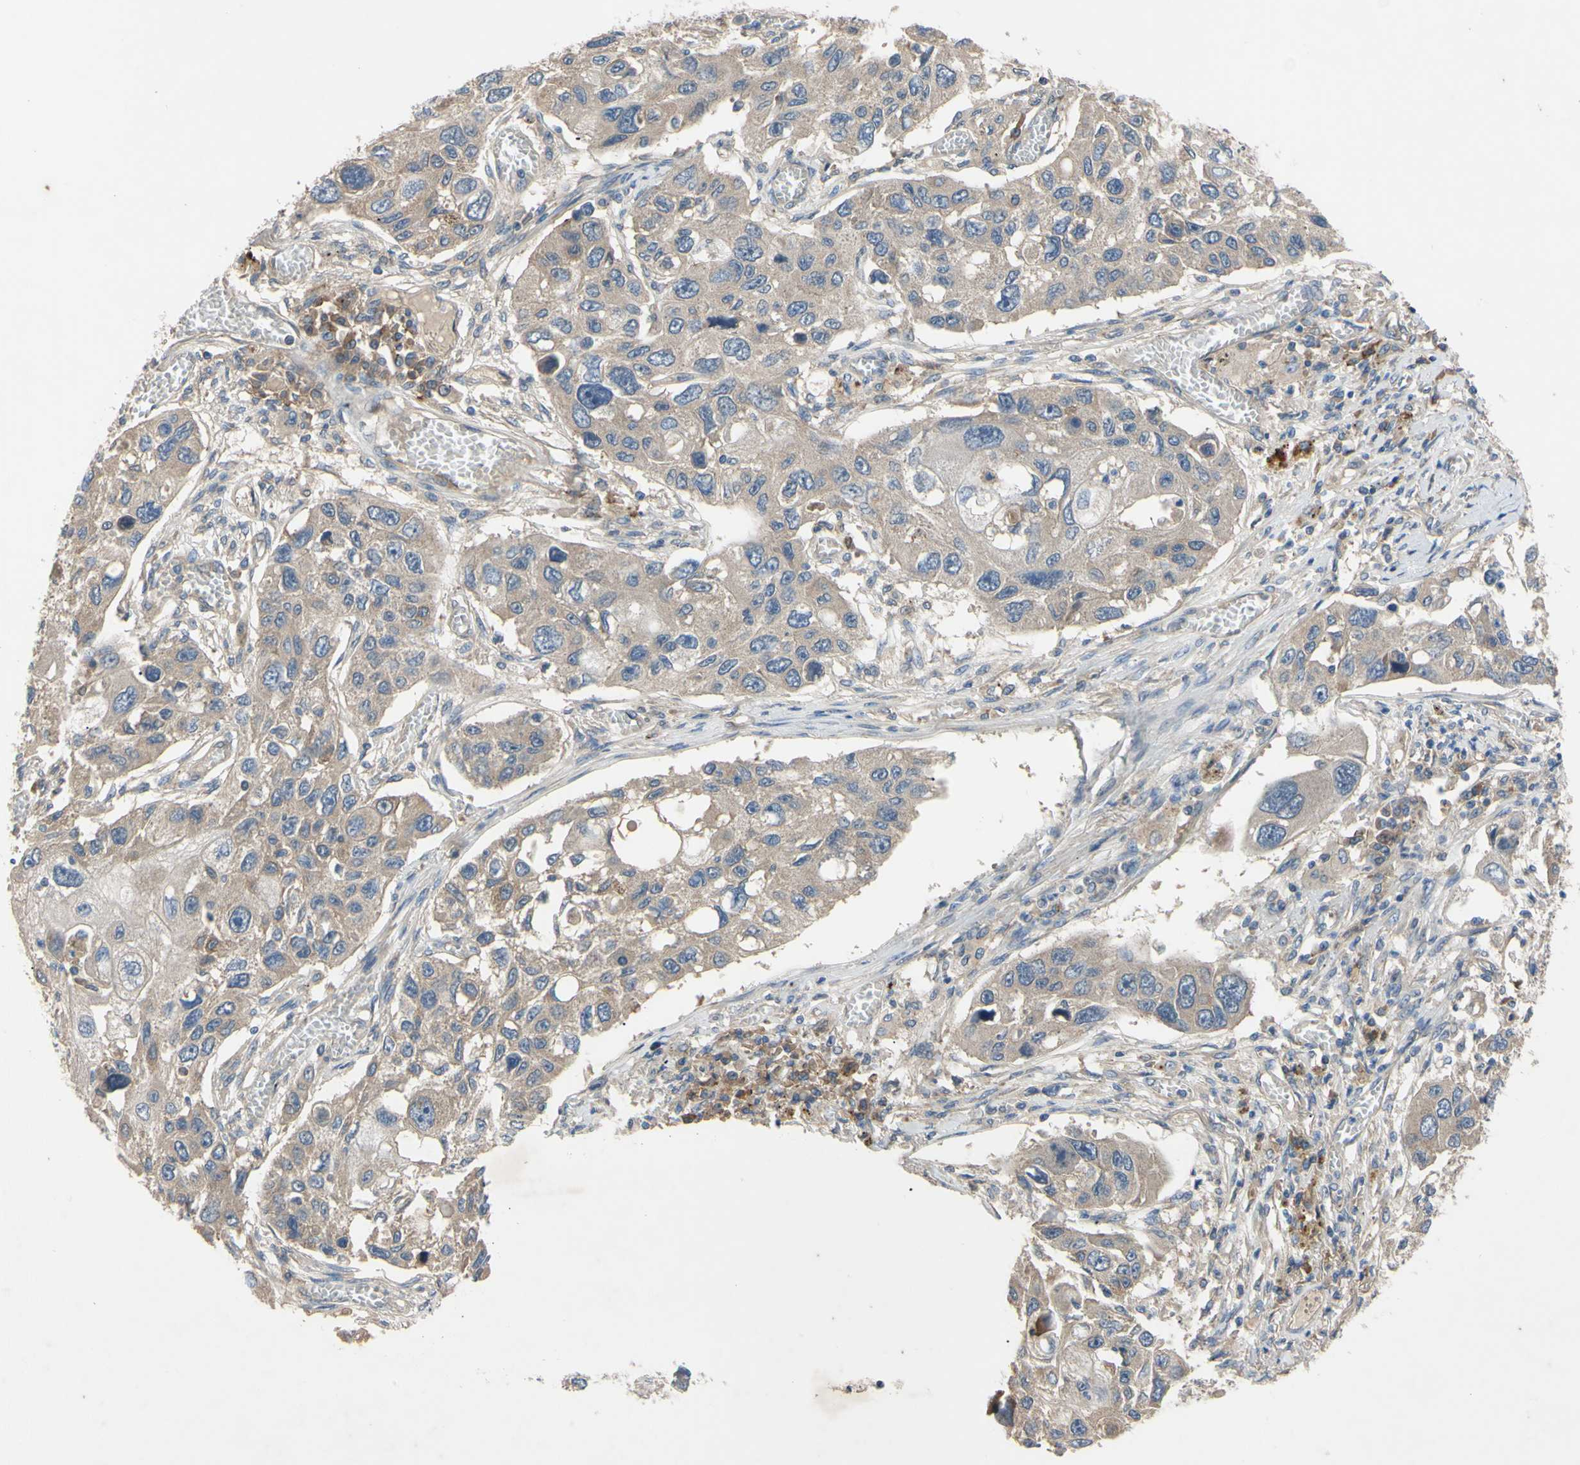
{"staining": {"intensity": "moderate", "quantity": ">75%", "location": "cytoplasmic/membranous"}, "tissue": "lung cancer", "cell_type": "Tumor cells", "image_type": "cancer", "snomed": [{"axis": "morphology", "description": "Squamous cell carcinoma, NOS"}, {"axis": "topography", "description": "Lung"}], "caption": "Protein positivity by immunohistochemistry shows moderate cytoplasmic/membranous positivity in approximately >75% of tumor cells in lung cancer. Immunohistochemistry stains the protein in brown and the nuclei are stained blue.", "gene": "HILPDA", "patient": {"sex": "male", "age": 71}}